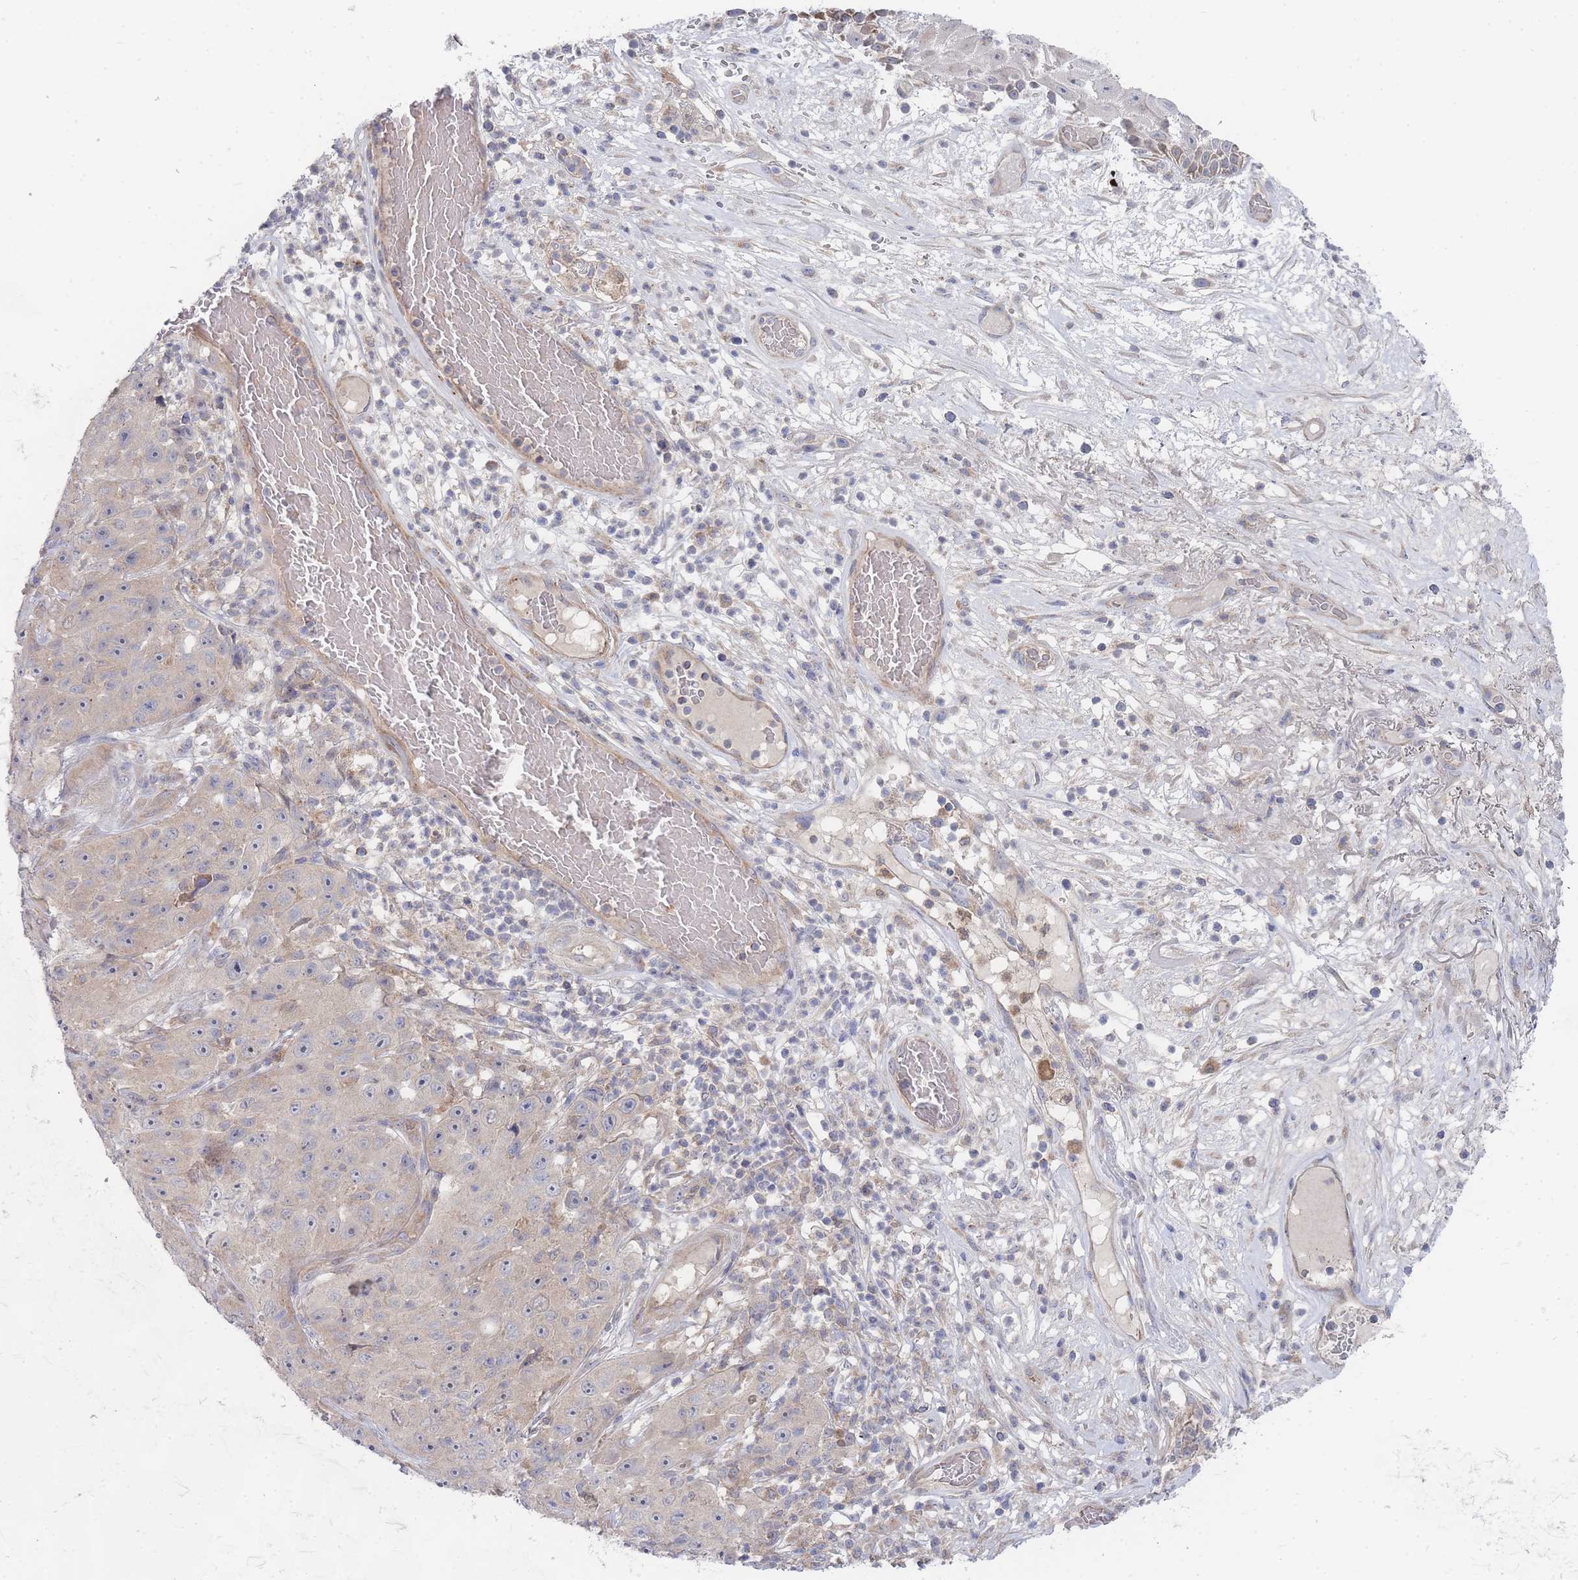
{"staining": {"intensity": "weak", "quantity": "<25%", "location": "cytoplasmic/membranous"}, "tissue": "skin cancer", "cell_type": "Tumor cells", "image_type": "cancer", "snomed": [{"axis": "morphology", "description": "Squamous cell carcinoma, NOS"}, {"axis": "topography", "description": "Skin"}], "caption": "An image of human skin cancer is negative for staining in tumor cells. (Stains: DAB immunohistochemistry (IHC) with hematoxylin counter stain, Microscopy: brightfield microscopy at high magnification).", "gene": "NUB1", "patient": {"sex": "female", "age": 87}}